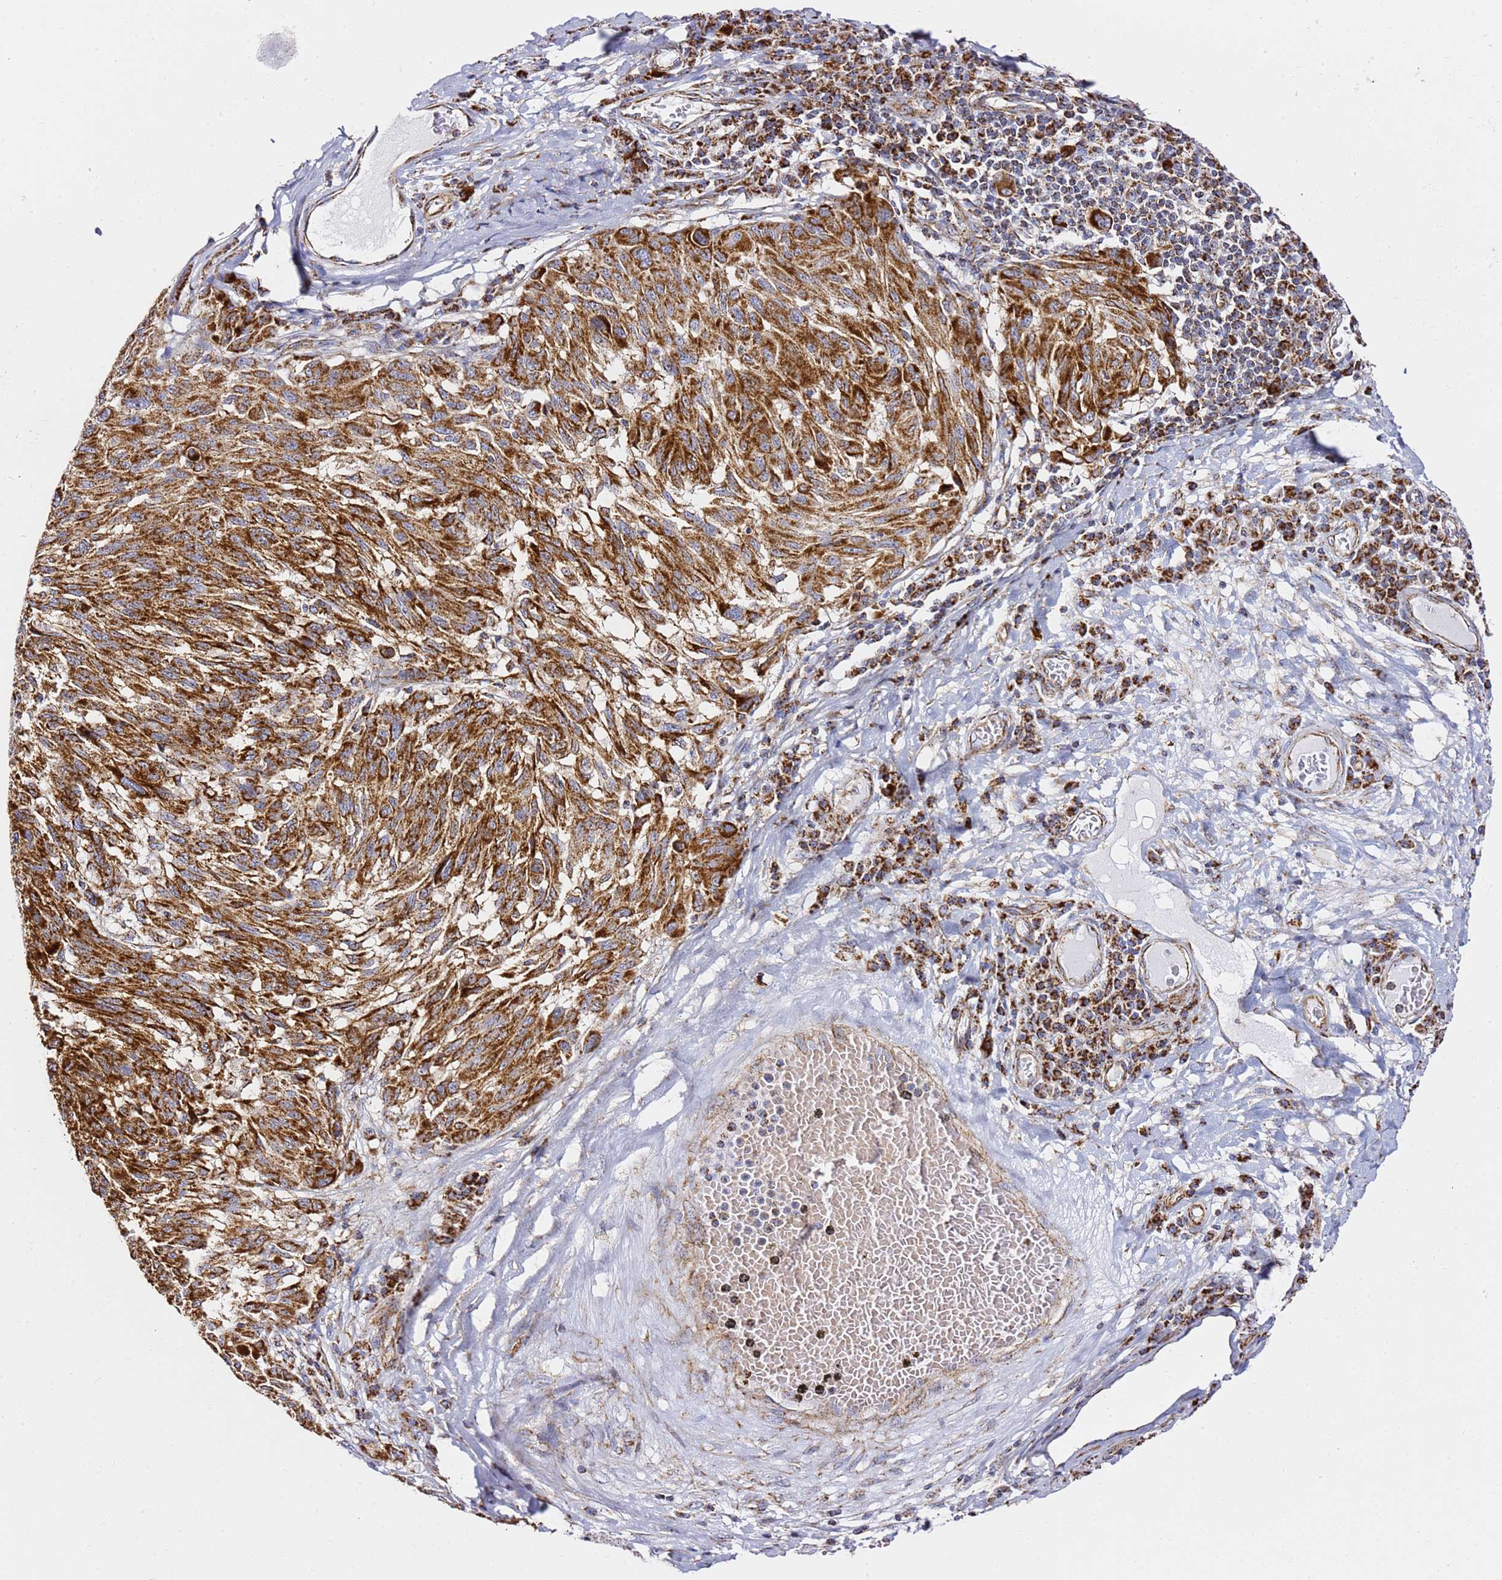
{"staining": {"intensity": "strong", "quantity": ">75%", "location": "cytoplasmic/membranous"}, "tissue": "melanoma", "cell_type": "Tumor cells", "image_type": "cancer", "snomed": [{"axis": "morphology", "description": "Malignant melanoma, NOS"}, {"axis": "topography", "description": "Skin"}], "caption": "Immunohistochemistry (IHC) staining of malignant melanoma, which shows high levels of strong cytoplasmic/membranous positivity in approximately >75% of tumor cells indicating strong cytoplasmic/membranous protein expression. The staining was performed using DAB (3,3'-diaminobenzidine) (brown) for protein detection and nuclei were counterstained in hematoxylin (blue).", "gene": "NDUFA3", "patient": {"sex": "male", "age": 53}}